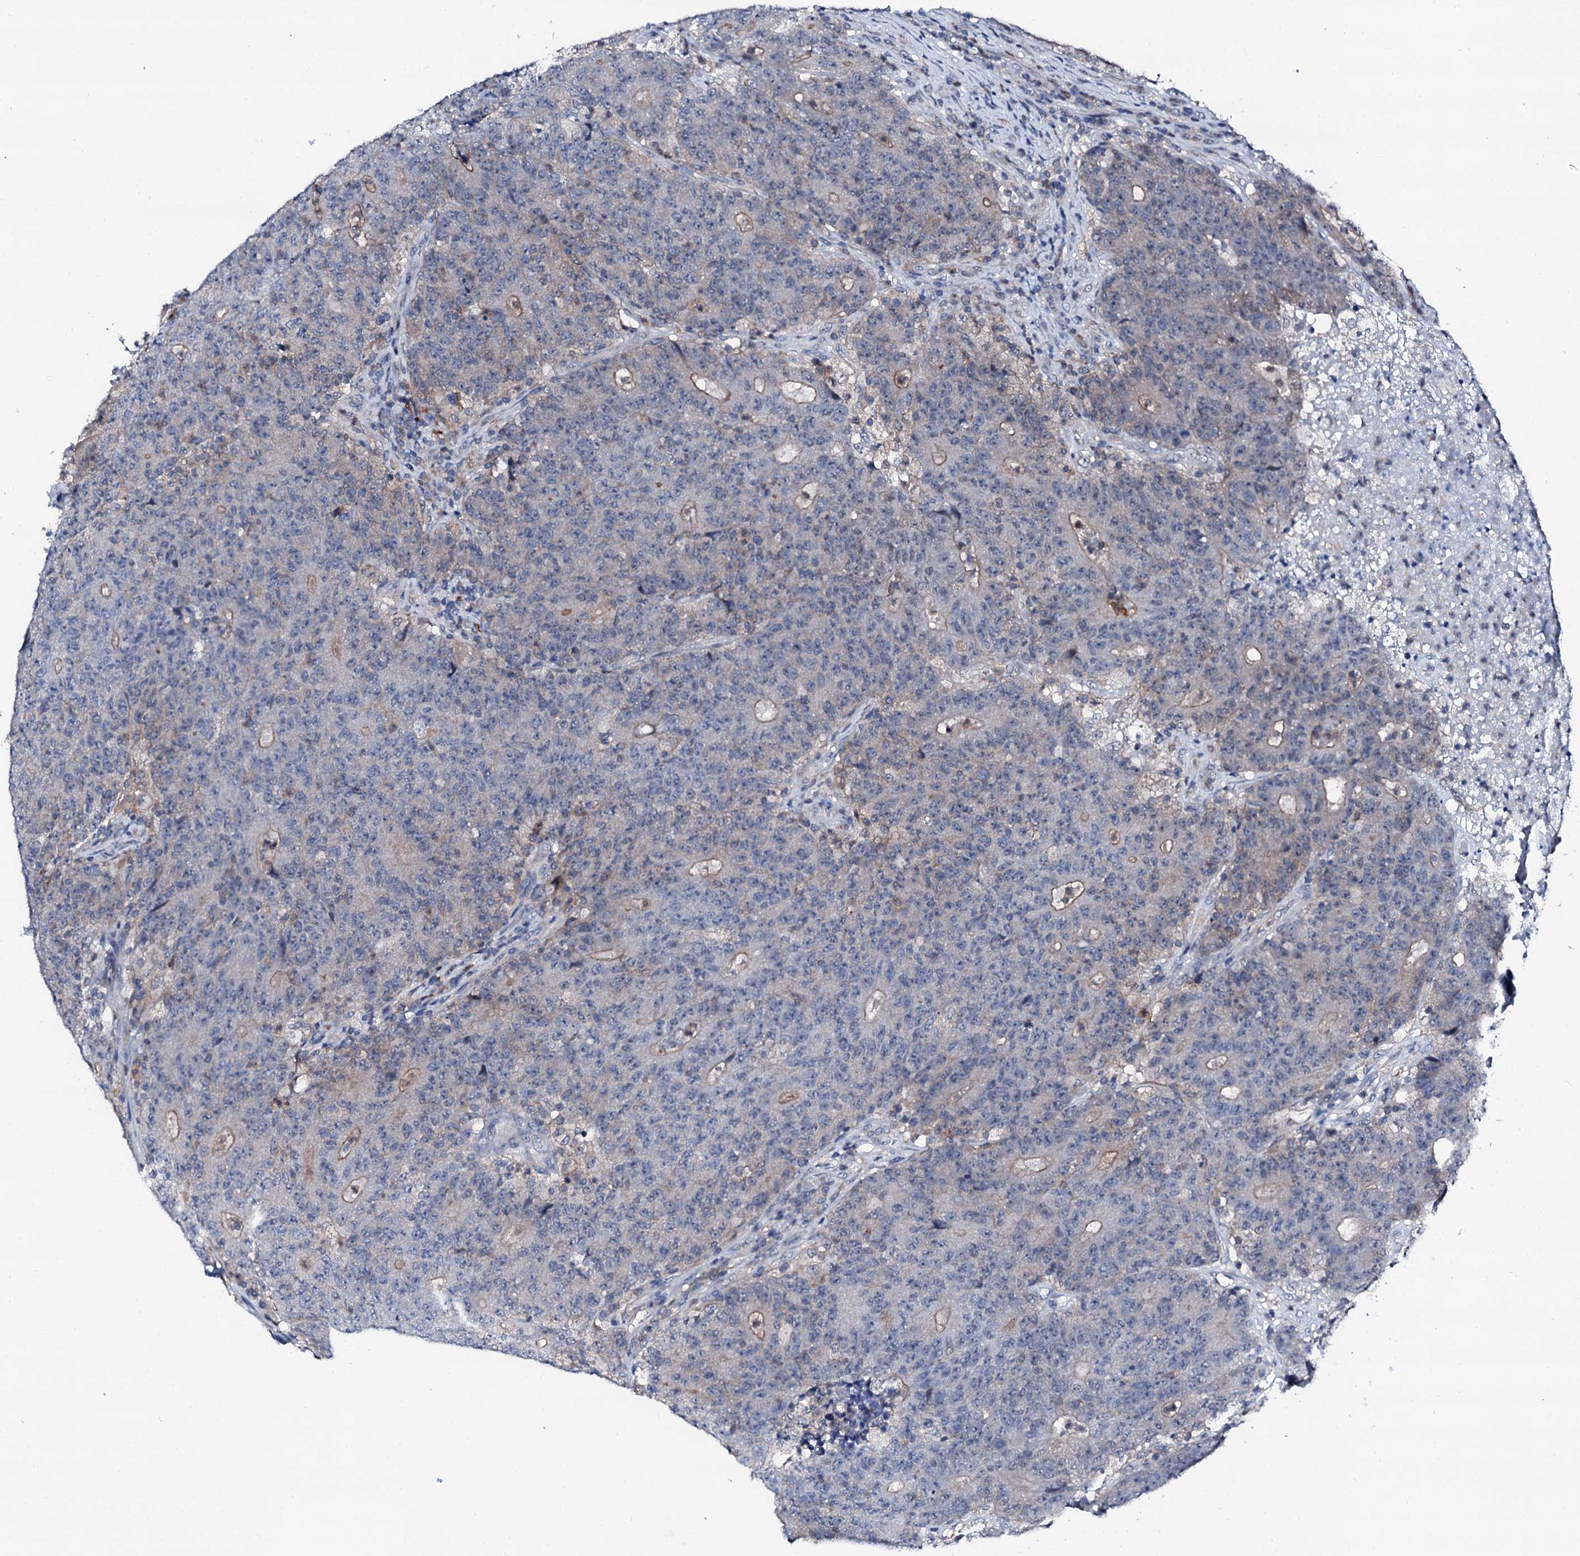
{"staining": {"intensity": "weak", "quantity": "<25%", "location": "cytoplasmic/membranous"}, "tissue": "colorectal cancer", "cell_type": "Tumor cells", "image_type": "cancer", "snomed": [{"axis": "morphology", "description": "Adenocarcinoma, NOS"}, {"axis": "topography", "description": "Colon"}], "caption": "IHC micrograph of colorectal adenocarcinoma stained for a protein (brown), which reveals no expression in tumor cells.", "gene": "TRAFD1", "patient": {"sex": "female", "age": 75}}